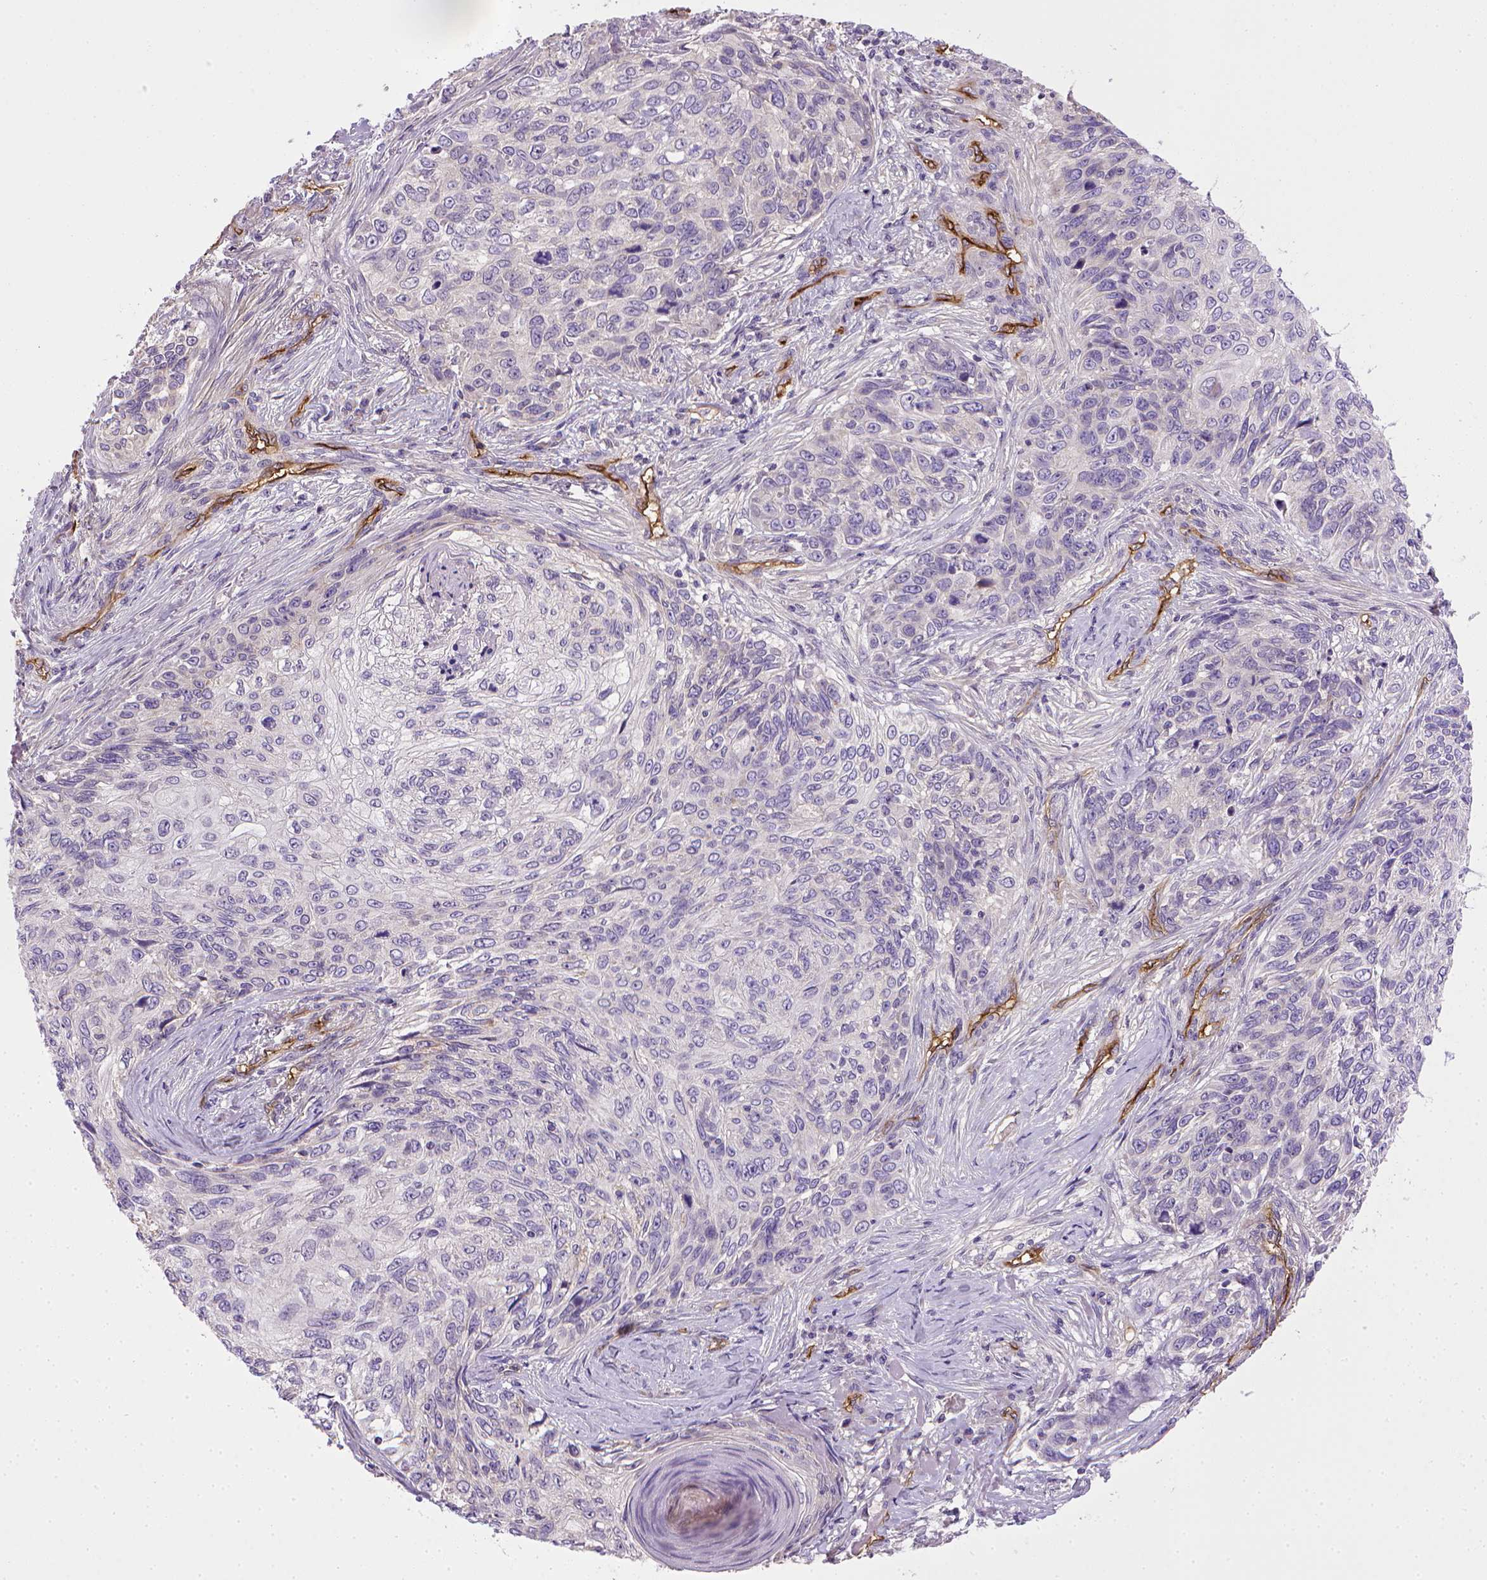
{"staining": {"intensity": "negative", "quantity": "none", "location": "none"}, "tissue": "skin cancer", "cell_type": "Tumor cells", "image_type": "cancer", "snomed": [{"axis": "morphology", "description": "Squamous cell carcinoma, NOS"}, {"axis": "topography", "description": "Skin"}], "caption": "An IHC micrograph of skin cancer (squamous cell carcinoma) is shown. There is no staining in tumor cells of skin cancer (squamous cell carcinoma).", "gene": "ENG", "patient": {"sex": "male", "age": 92}}